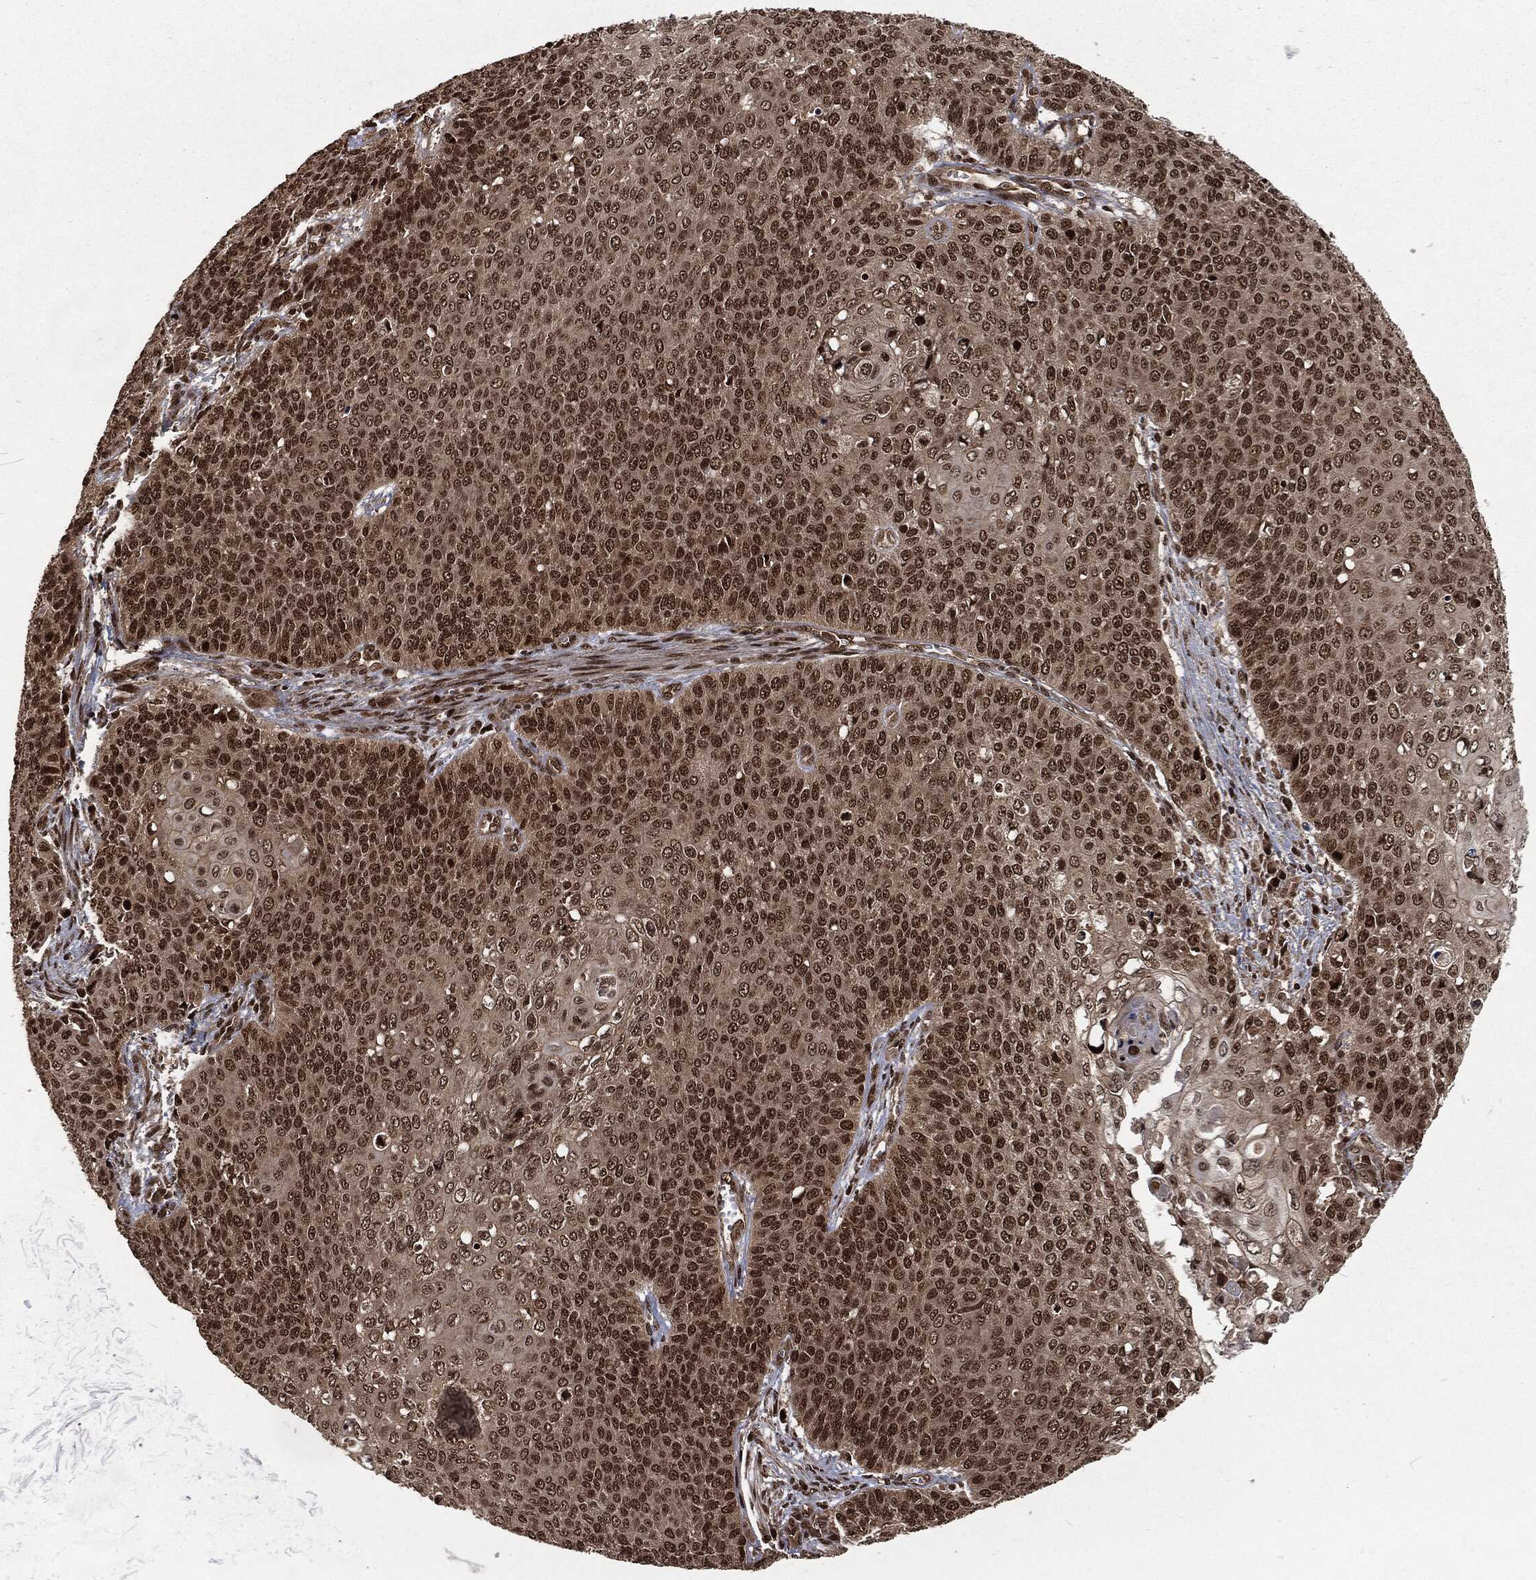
{"staining": {"intensity": "strong", "quantity": "25%-75%", "location": "nuclear"}, "tissue": "cervical cancer", "cell_type": "Tumor cells", "image_type": "cancer", "snomed": [{"axis": "morphology", "description": "Squamous cell carcinoma, NOS"}, {"axis": "topography", "description": "Cervix"}], "caption": "High-power microscopy captured an IHC micrograph of cervical cancer, revealing strong nuclear staining in approximately 25%-75% of tumor cells.", "gene": "NGRN", "patient": {"sex": "female", "age": 39}}